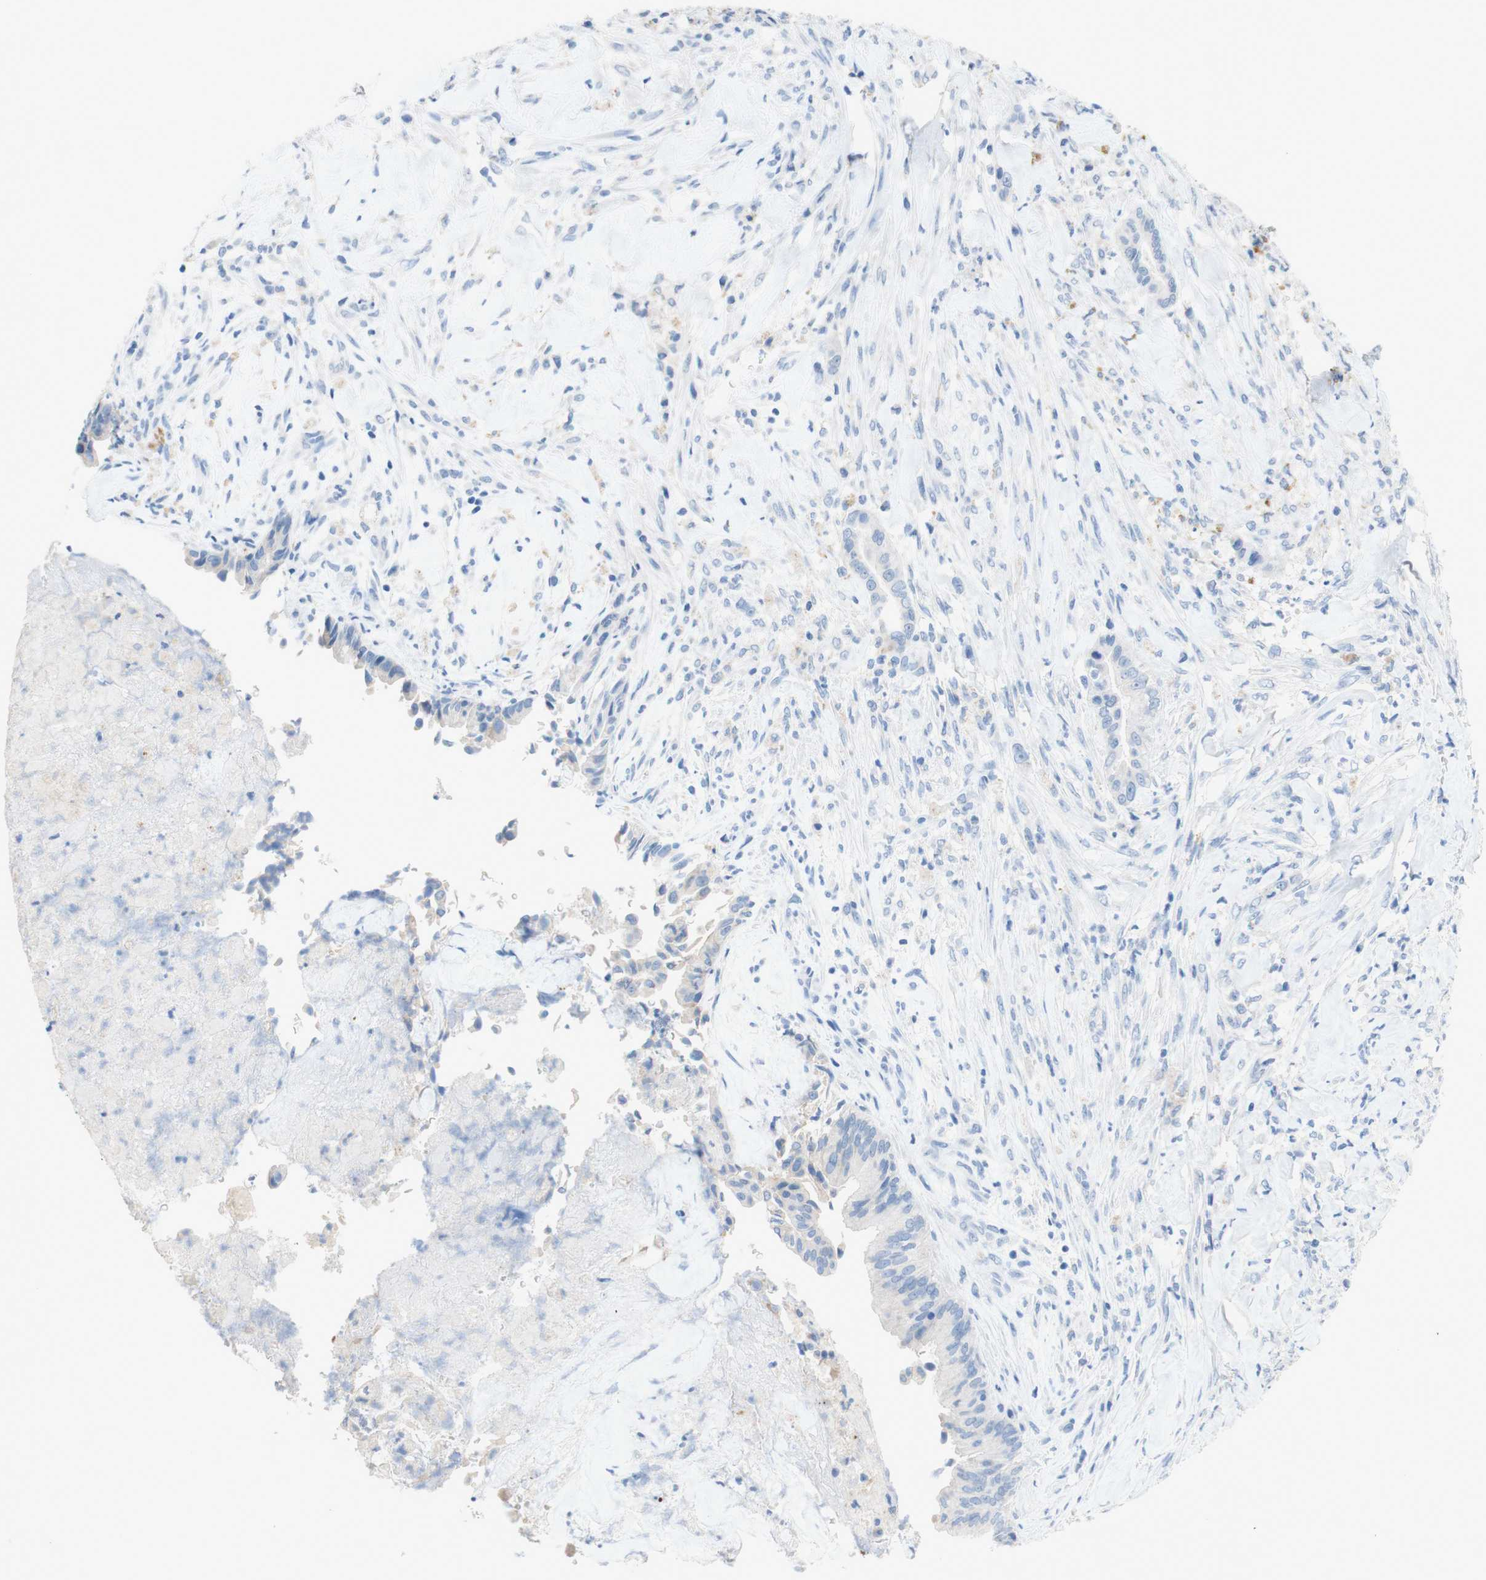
{"staining": {"intensity": "negative", "quantity": "none", "location": "none"}, "tissue": "liver cancer", "cell_type": "Tumor cells", "image_type": "cancer", "snomed": [{"axis": "morphology", "description": "Cholangiocarcinoma"}, {"axis": "topography", "description": "Liver"}], "caption": "Liver cholangiocarcinoma stained for a protein using IHC demonstrates no expression tumor cells.", "gene": "POLR2J3", "patient": {"sex": "female", "age": 67}}